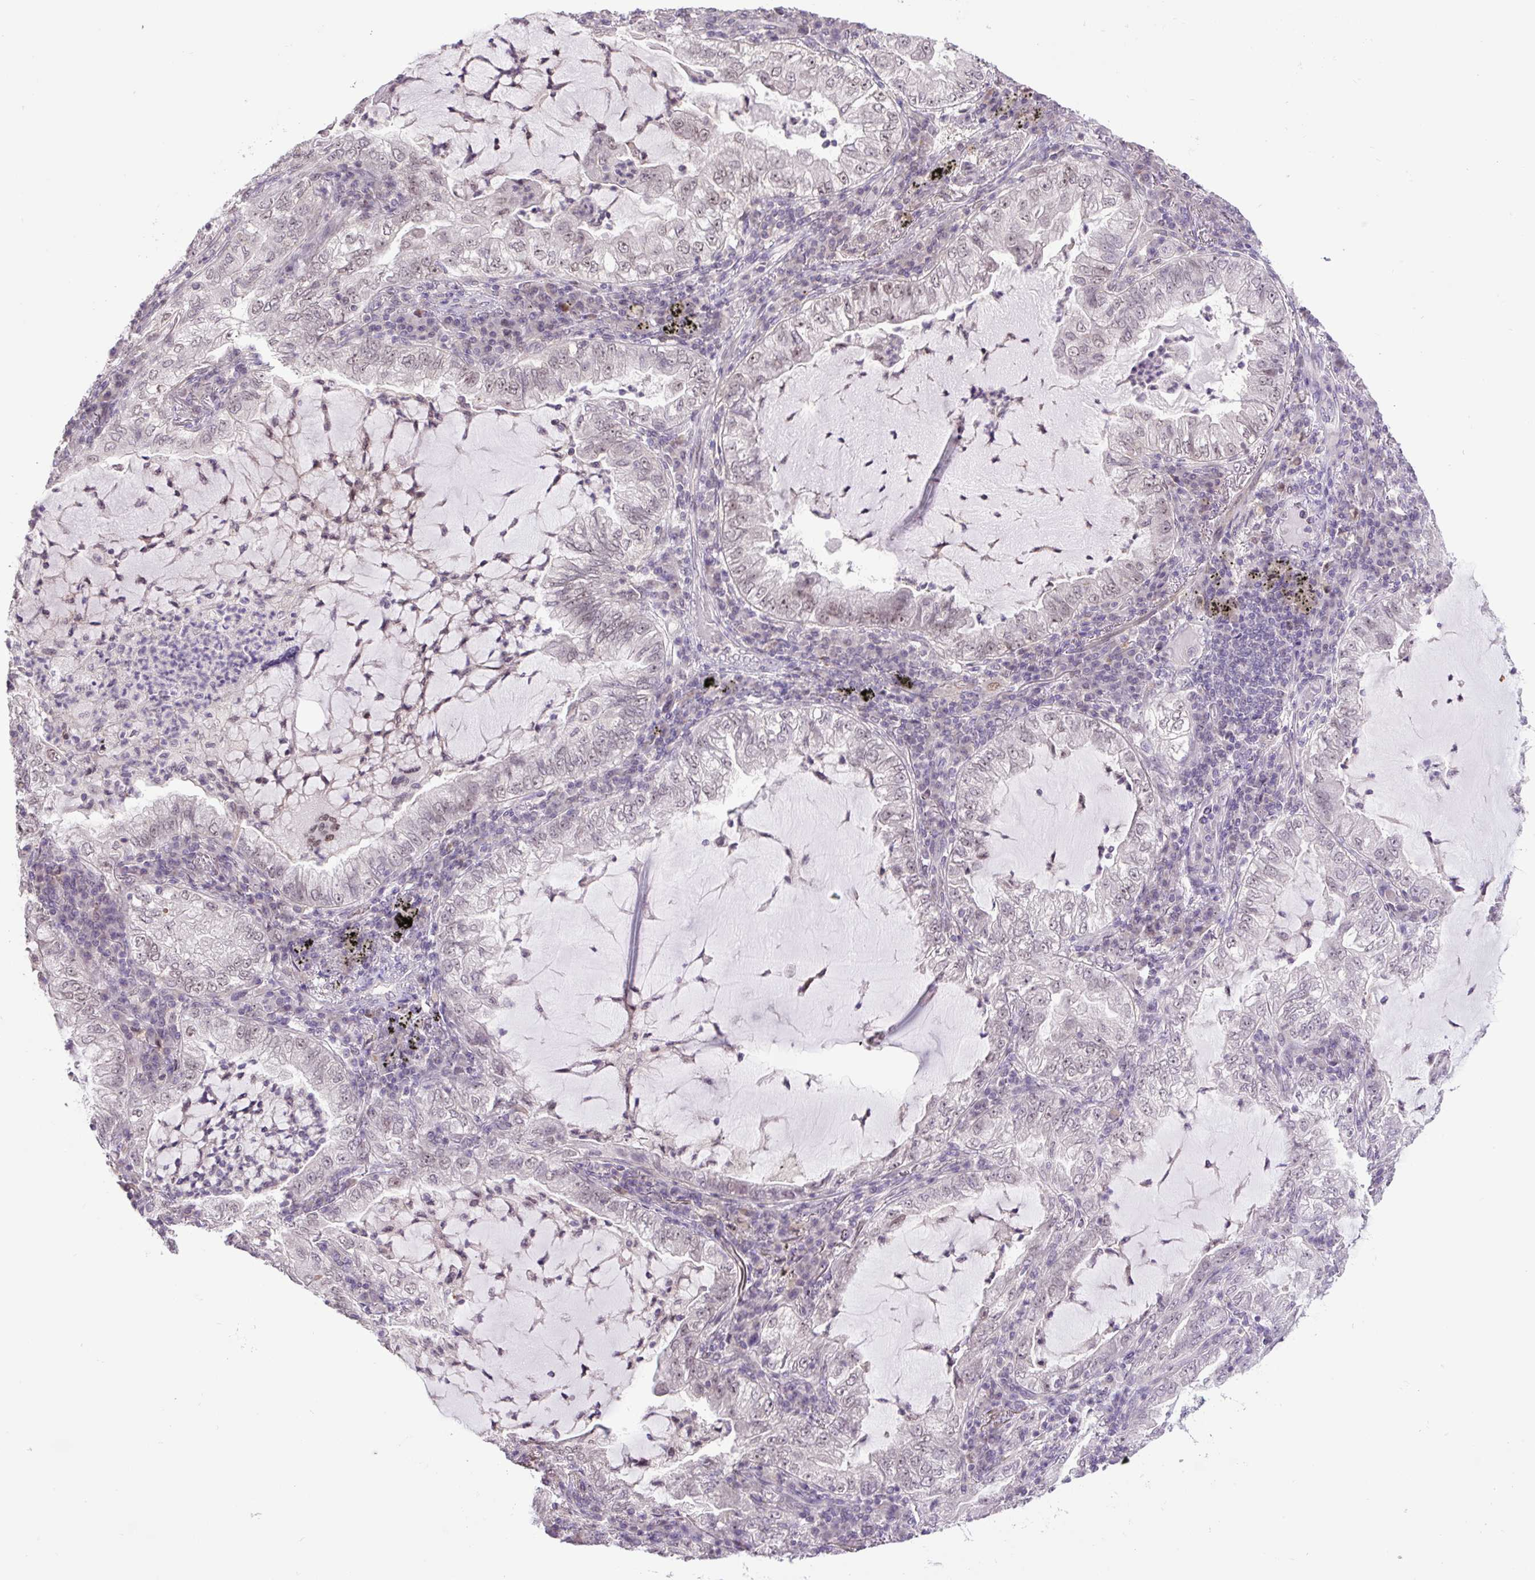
{"staining": {"intensity": "weak", "quantity": "25%-75%", "location": "nuclear"}, "tissue": "lung cancer", "cell_type": "Tumor cells", "image_type": "cancer", "snomed": [{"axis": "morphology", "description": "Adenocarcinoma, NOS"}, {"axis": "topography", "description": "Lung"}], "caption": "Weak nuclear expression is appreciated in approximately 25%-75% of tumor cells in adenocarcinoma (lung).", "gene": "KPNA1", "patient": {"sex": "female", "age": 73}}